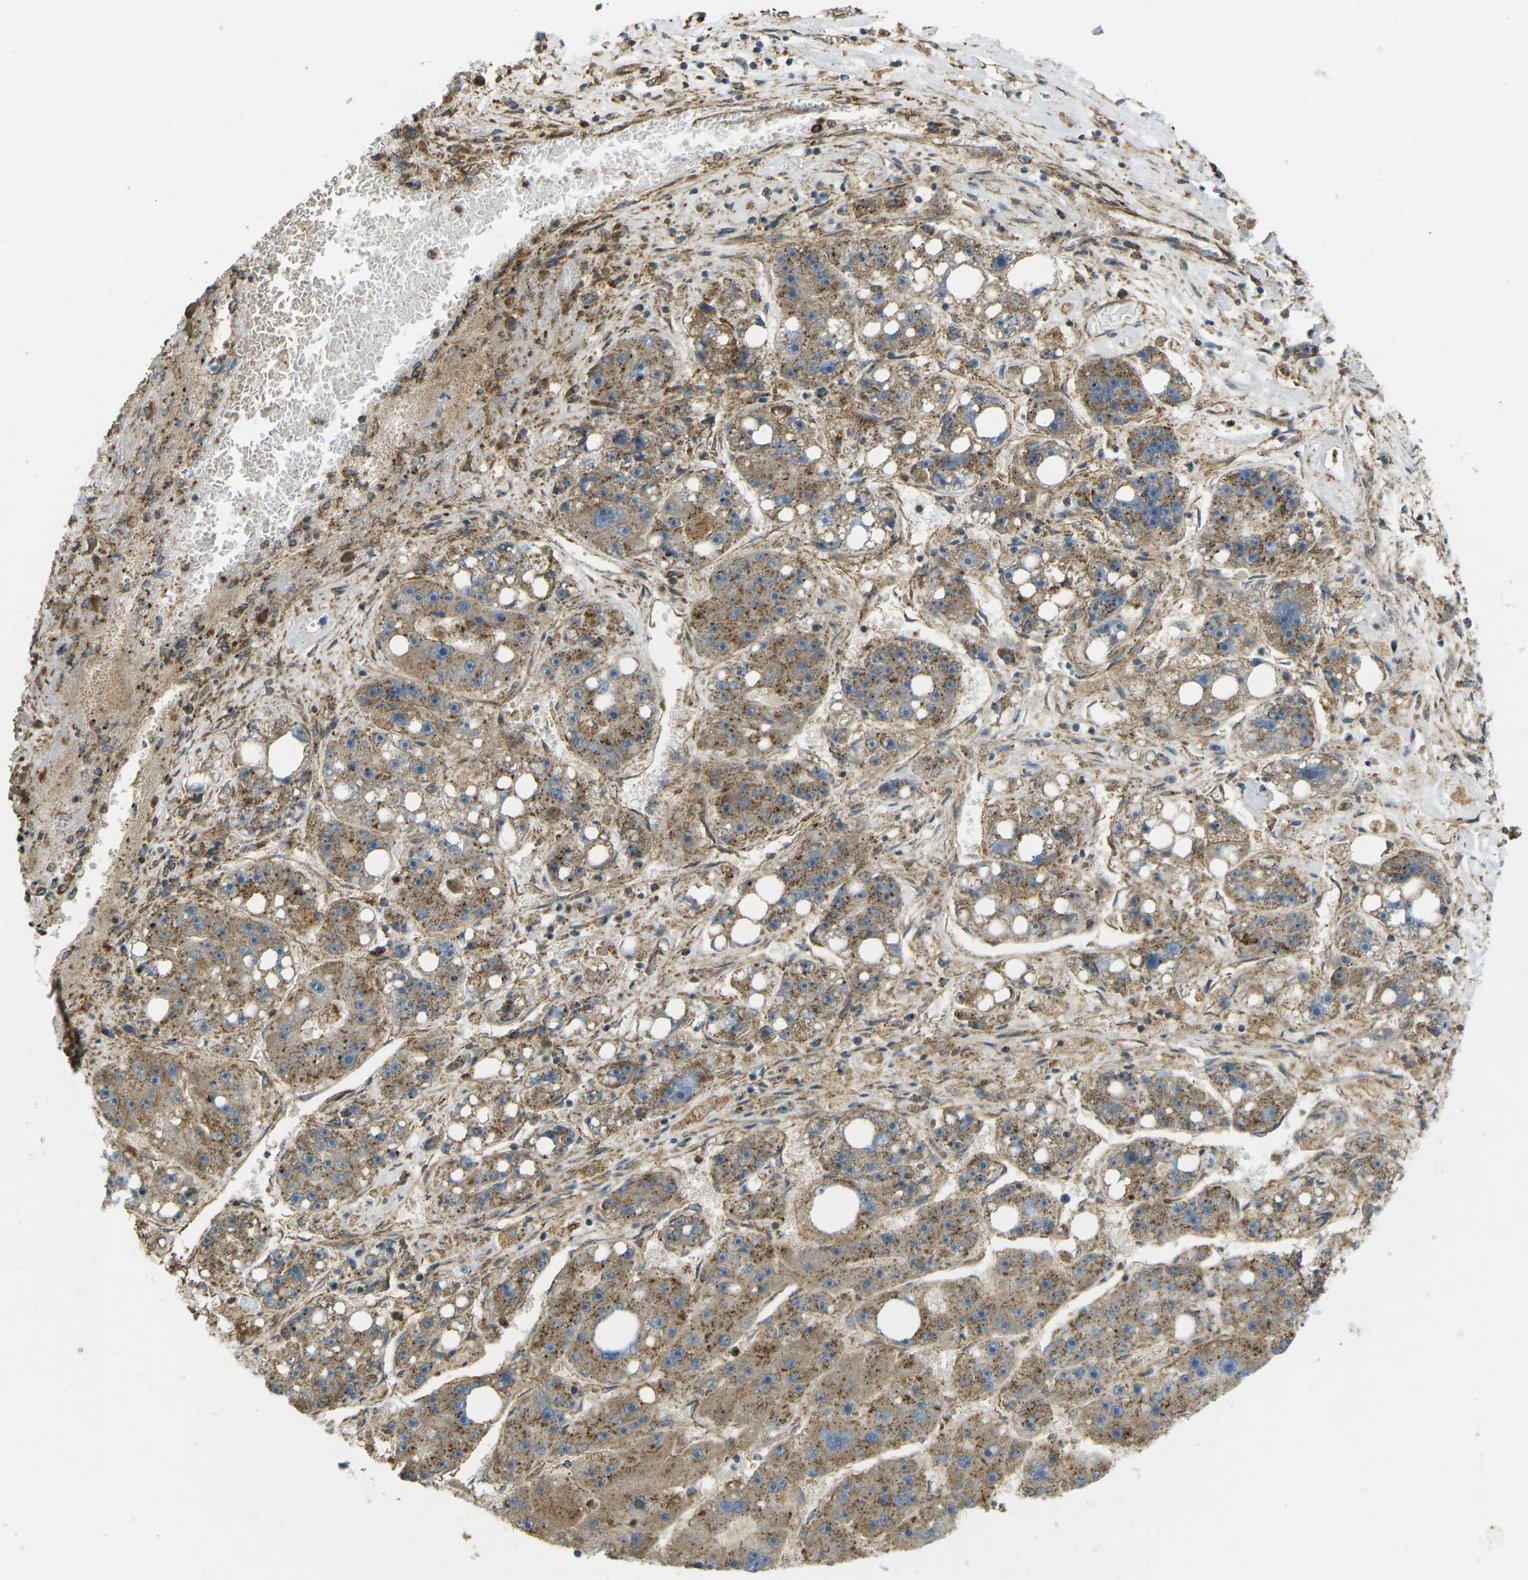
{"staining": {"intensity": "moderate", "quantity": ">75%", "location": "cytoplasmic/membranous"}, "tissue": "liver cancer", "cell_type": "Tumor cells", "image_type": "cancer", "snomed": [{"axis": "morphology", "description": "Carcinoma, Hepatocellular, NOS"}, {"axis": "topography", "description": "Liver"}], "caption": "Liver cancer (hepatocellular carcinoma) stained with DAB immunohistochemistry (IHC) shows medium levels of moderate cytoplasmic/membranous expression in approximately >75% of tumor cells. (Brightfield microscopy of DAB IHC at high magnification).", "gene": "CHMP3", "patient": {"sex": "female", "age": 61}}